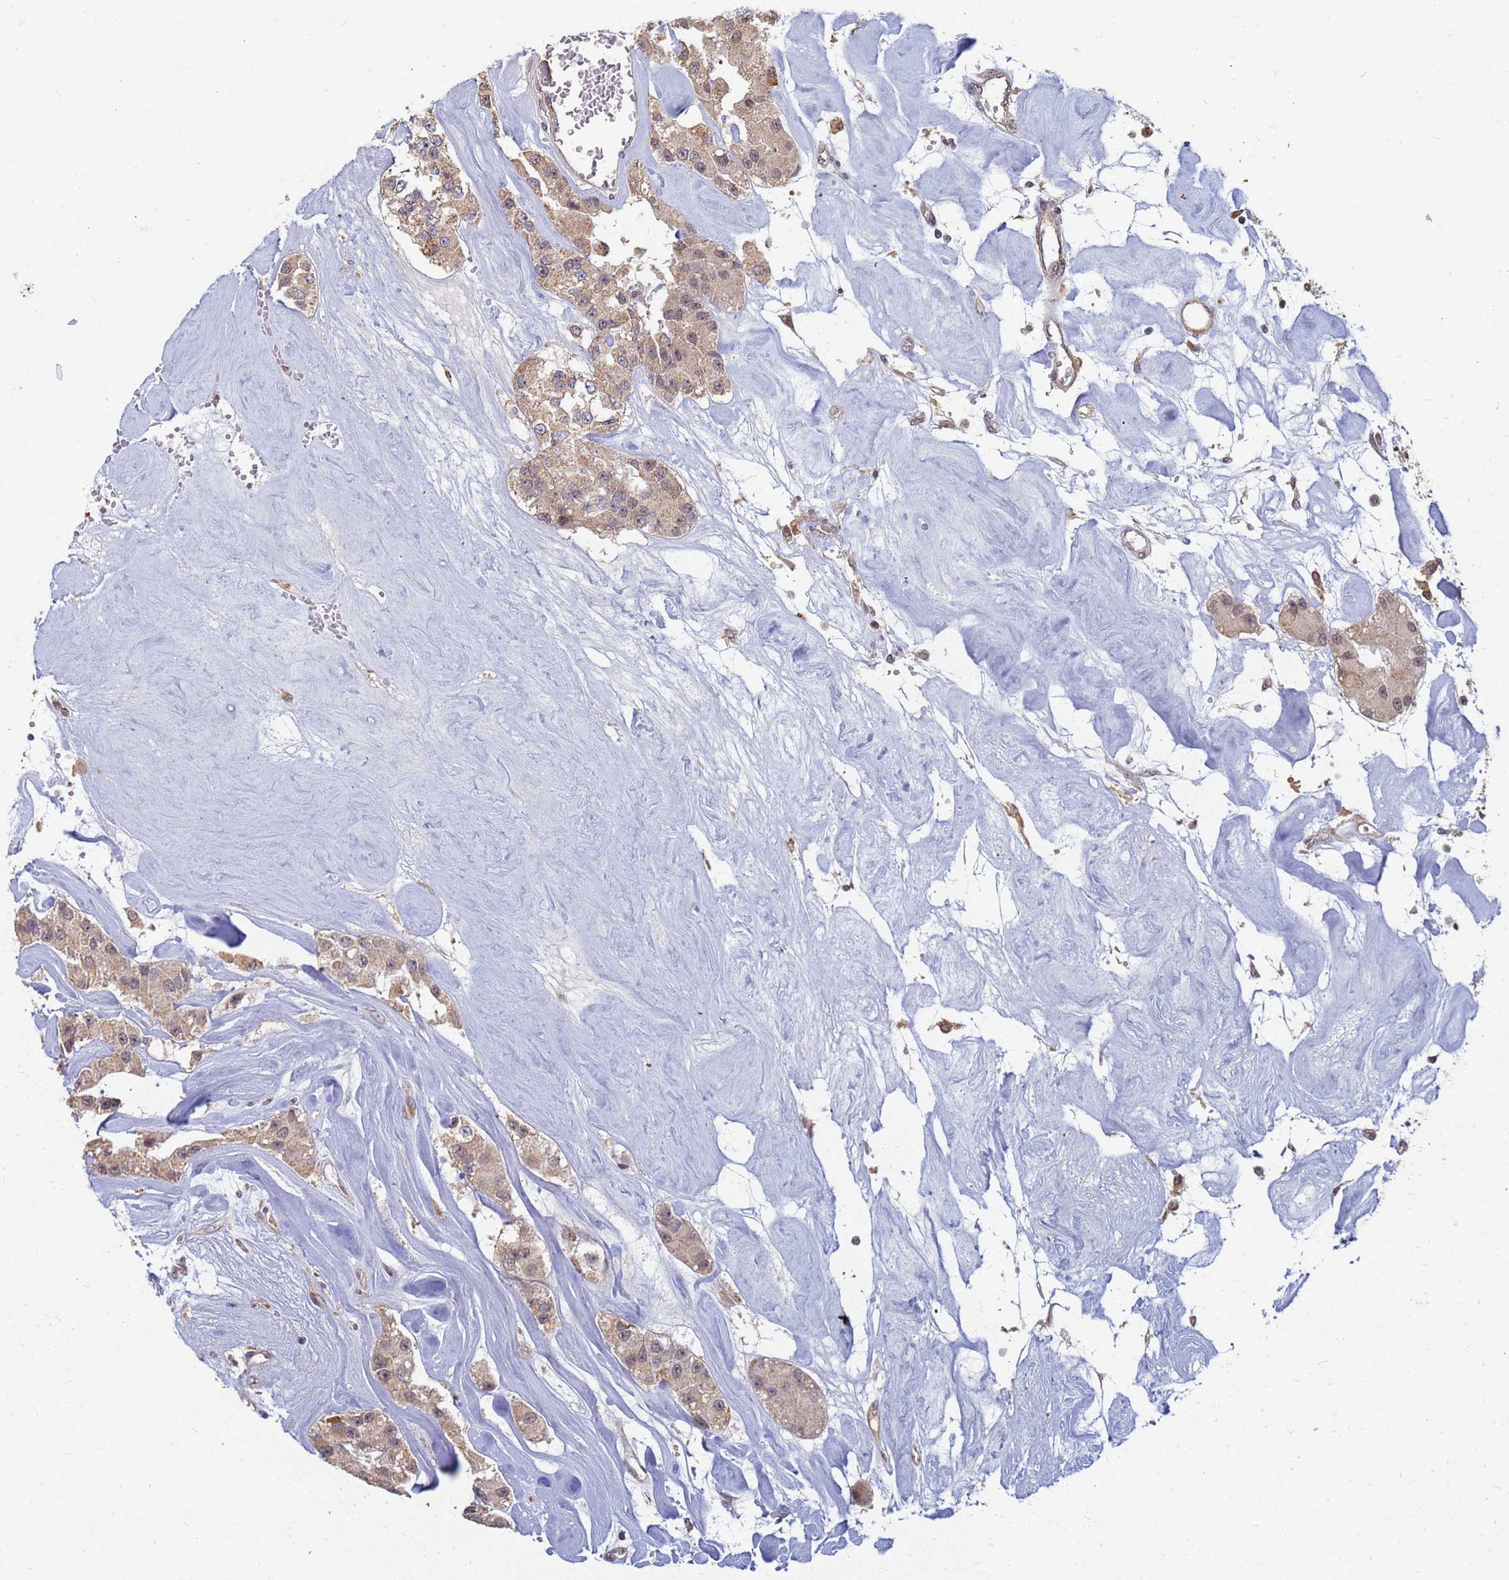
{"staining": {"intensity": "weak", "quantity": ">75%", "location": "cytoplasmic/membranous,nuclear"}, "tissue": "carcinoid", "cell_type": "Tumor cells", "image_type": "cancer", "snomed": [{"axis": "morphology", "description": "Carcinoid, malignant, NOS"}, {"axis": "topography", "description": "Pancreas"}], "caption": "High-power microscopy captured an immunohistochemistry image of malignant carcinoid, revealing weak cytoplasmic/membranous and nuclear staining in about >75% of tumor cells. The staining is performed using DAB (3,3'-diaminobenzidine) brown chromogen to label protein expression. The nuclei are counter-stained blue using hematoxylin.", "gene": "ITGB4", "patient": {"sex": "male", "age": 41}}